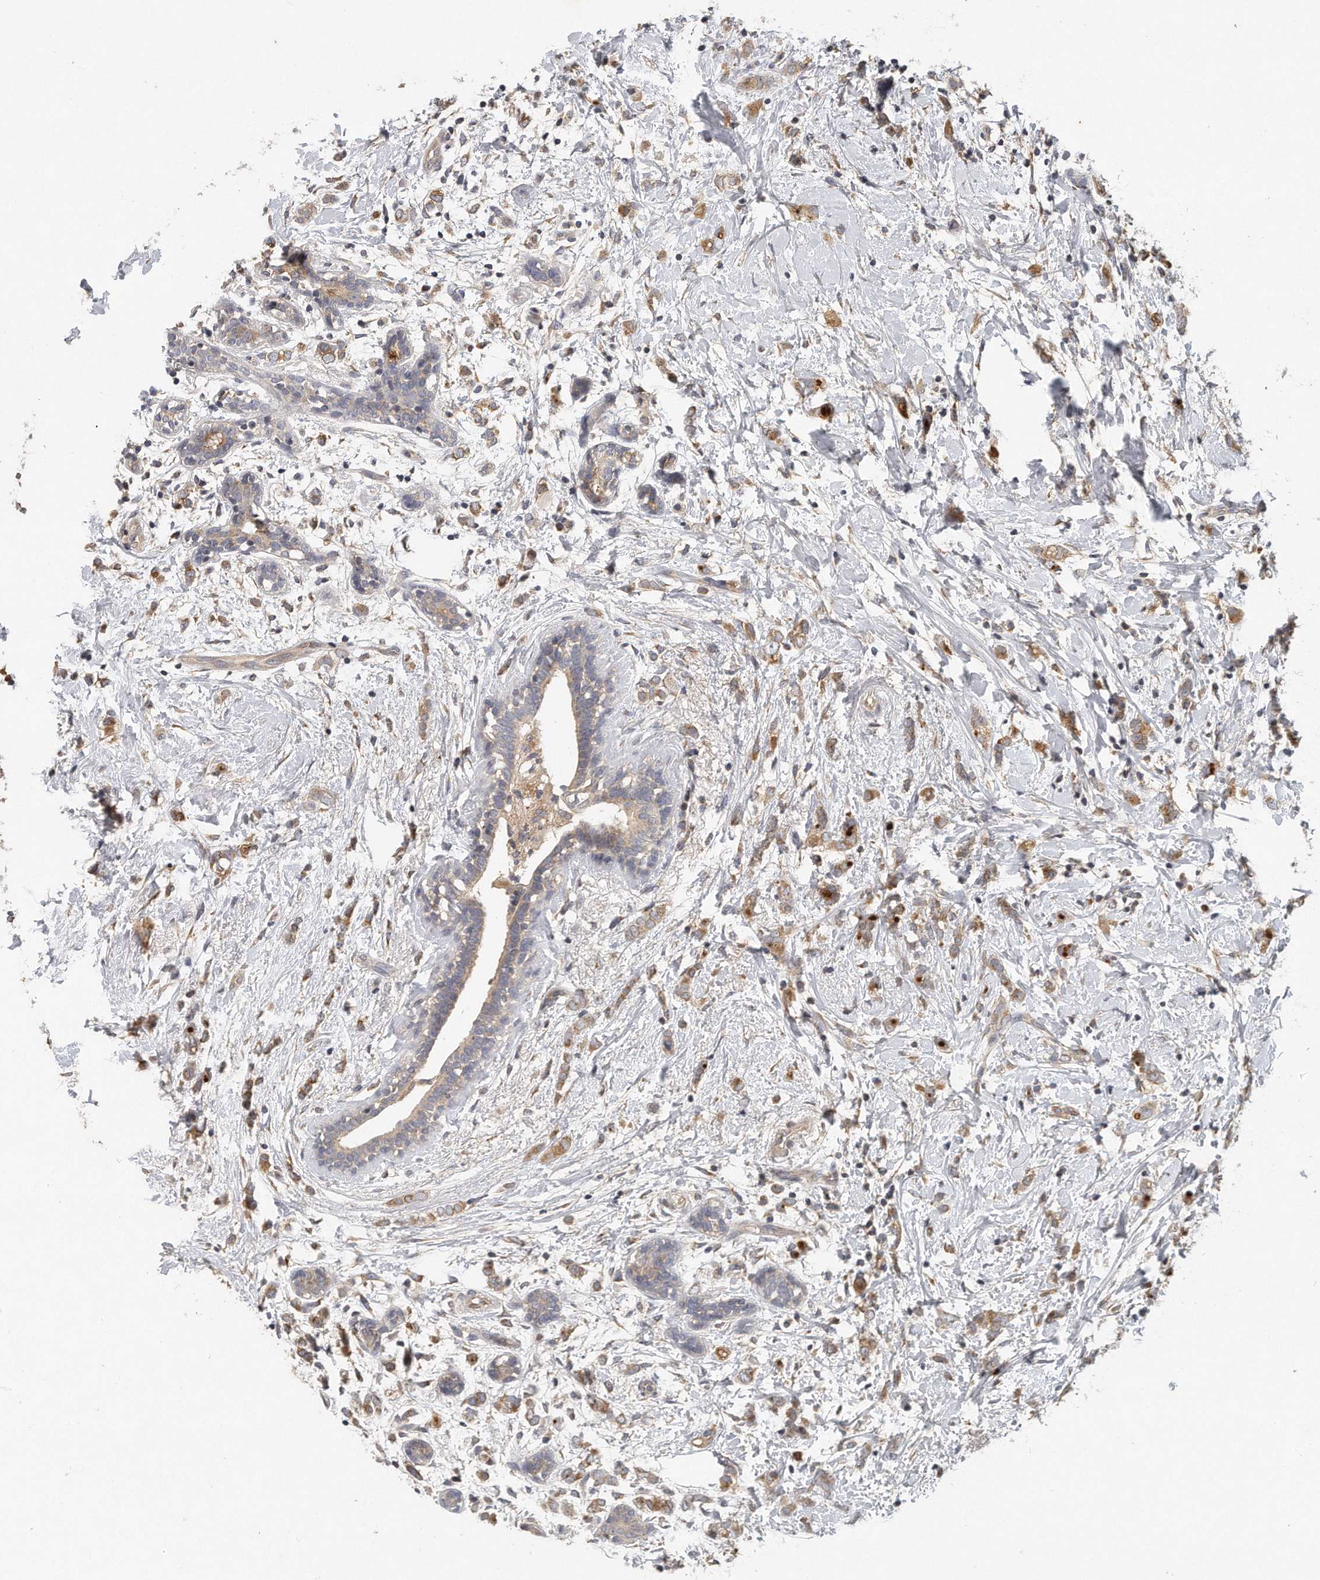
{"staining": {"intensity": "moderate", "quantity": ">75%", "location": "cytoplasmic/membranous"}, "tissue": "breast cancer", "cell_type": "Tumor cells", "image_type": "cancer", "snomed": [{"axis": "morphology", "description": "Normal tissue, NOS"}, {"axis": "morphology", "description": "Lobular carcinoma"}, {"axis": "topography", "description": "Breast"}], "caption": "Human breast cancer stained with a protein marker displays moderate staining in tumor cells.", "gene": "TRAPPC14", "patient": {"sex": "female", "age": 47}}